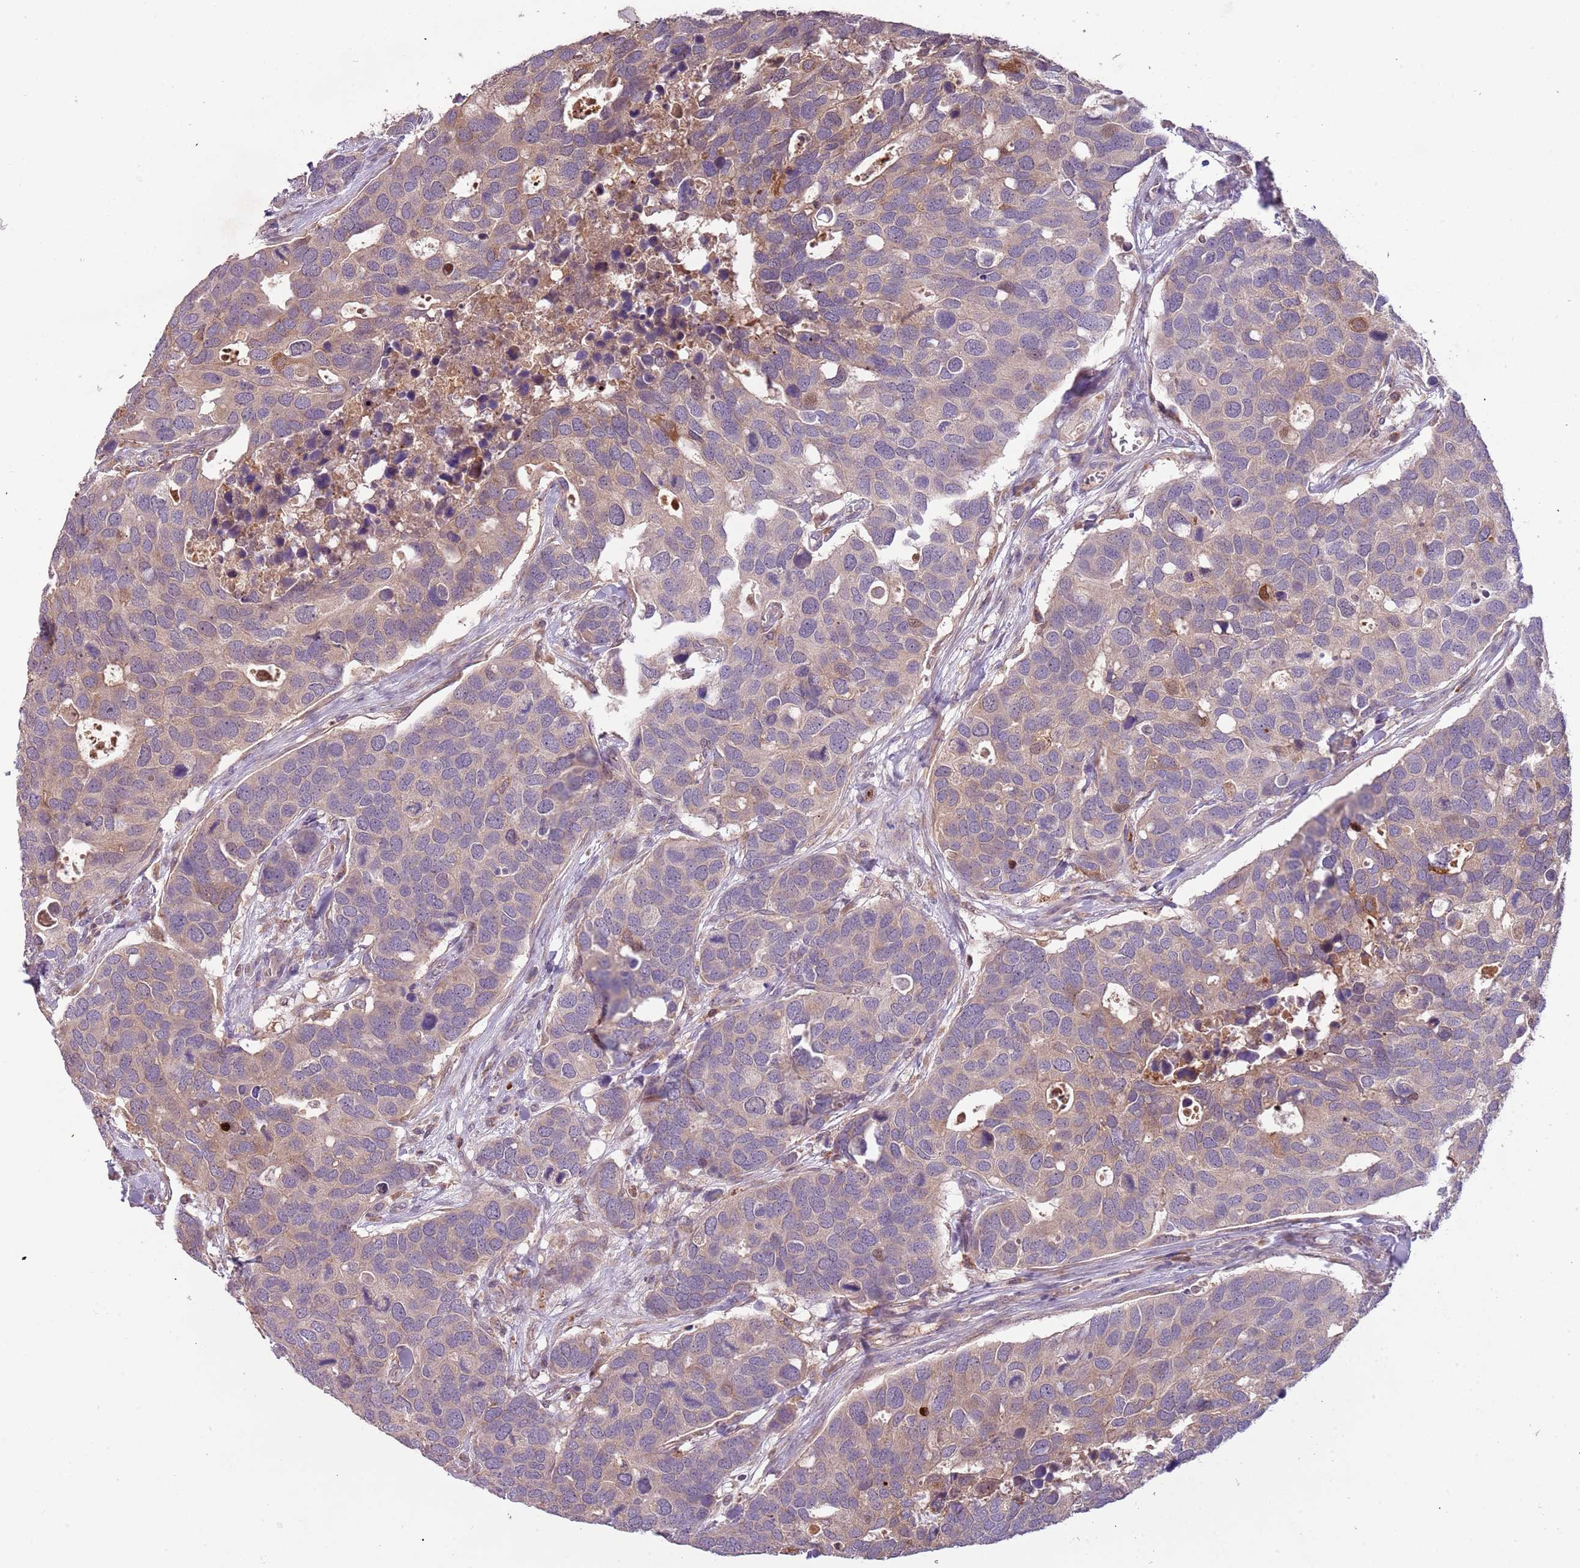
{"staining": {"intensity": "moderate", "quantity": "<25%", "location": "cytoplasmic/membranous"}, "tissue": "breast cancer", "cell_type": "Tumor cells", "image_type": "cancer", "snomed": [{"axis": "morphology", "description": "Duct carcinoma"}, {"axis": "topography", "description": "Breast"}], "caption": "Human breast infiltrating ductal carcinoma stained for a protein (brown) reveals moderate cytoplasmic/membranous positive positivity in about <25% of tumor cells.", "gene": "FECH", "patient": {"sex": "female", "age": 83}}